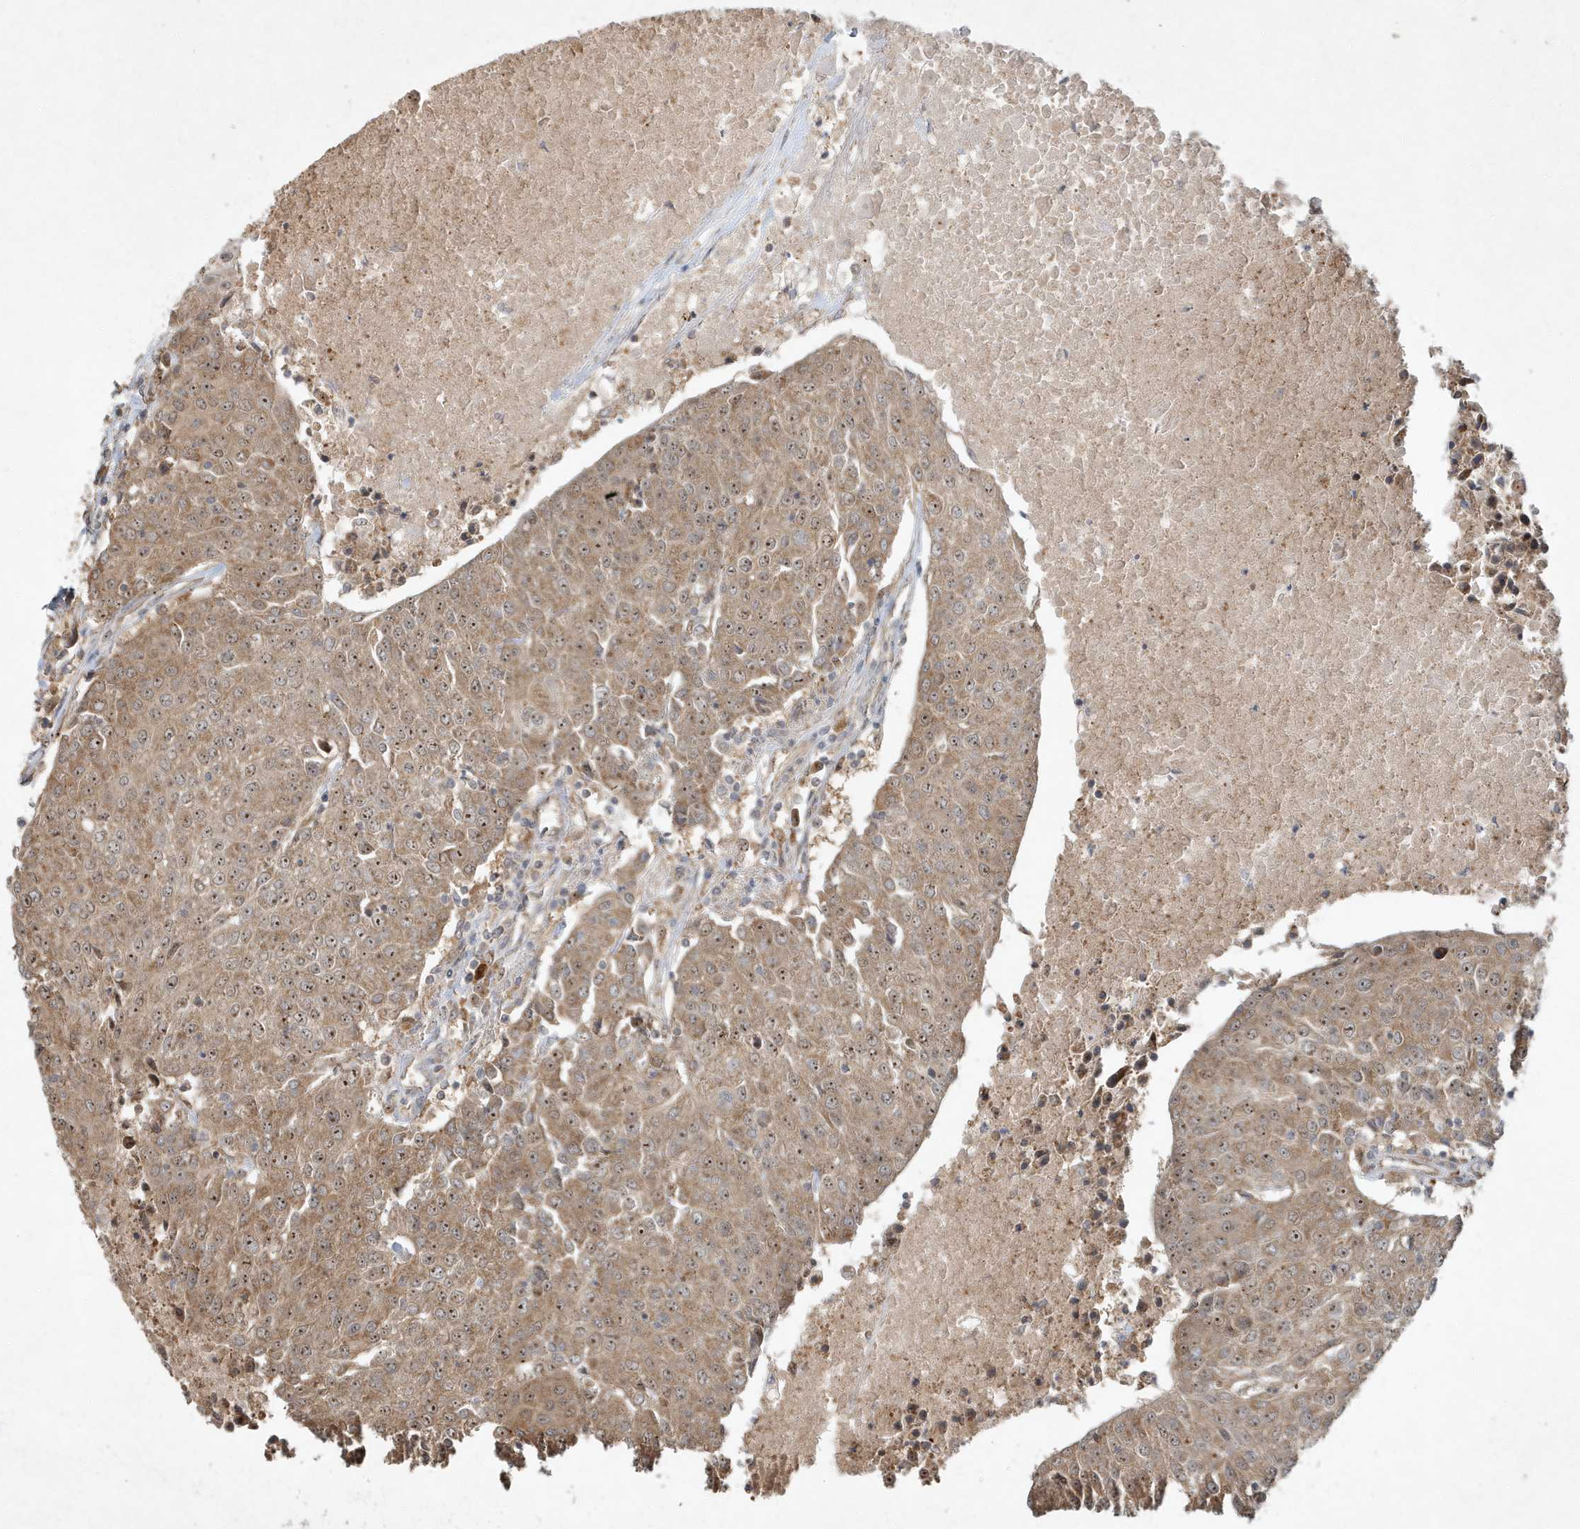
{"staining": {"intensity": "moderate", "quantity": ">75%", "location": "cytoplasmic/membranous,nuclear"}, "tissue": "urothelial cancer", "cell_type": "Tumor cells", "image_type": "cancer", "snomed": [{"axis": "morphology", "description": "Urothelial carcinoma, High grade"}, {"axis": "topography", "description": "Urinary bladder"}], "caption": "Immunohistochemical staining of urothelial cancer demonstrates moderate cytoplasmic/membranous and nuclear protein expression in about >75% of tumor cells.", "gene": "ABCB9", "patient": {"sex": "female", "age": 85}}